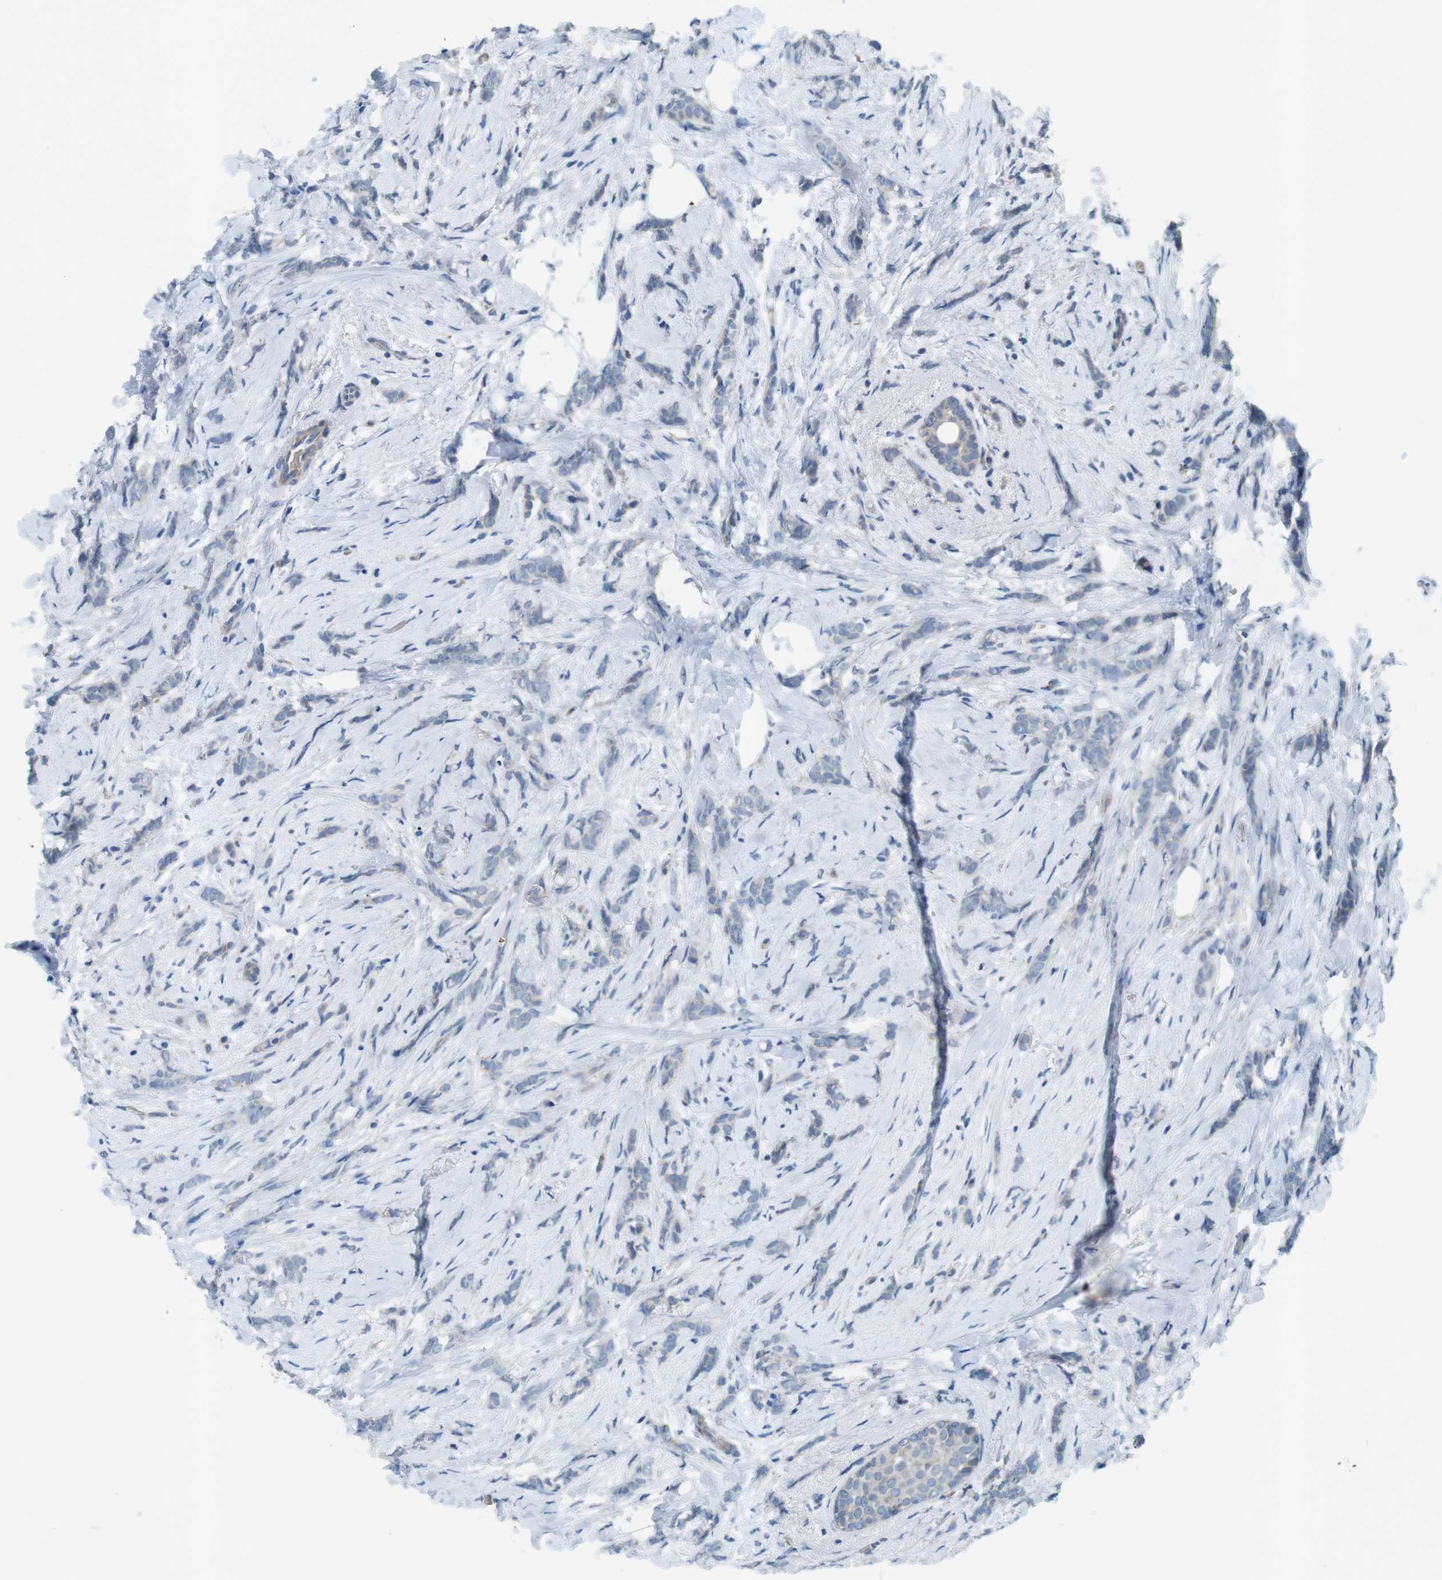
{"staining": {"intensity": "negative", "quantity": "none", "location": "none"}, "tissue": "breast cancer", "cell_type": "Tumor cells", "image_type": "cancer", "snomed": [{"axis": "morphology", "description": "Lobular carcinoma, in situ"}, {"axis": "morphology", "description": "Lobular carcinoma"}, {"axis": "topography", "description": "Breast"}], "caption": "Tumor cells are negative for protein expression in human breast lobular carcinoma.", "gene": "TYW1", "patient": {"sex": "female", "age": 41}}